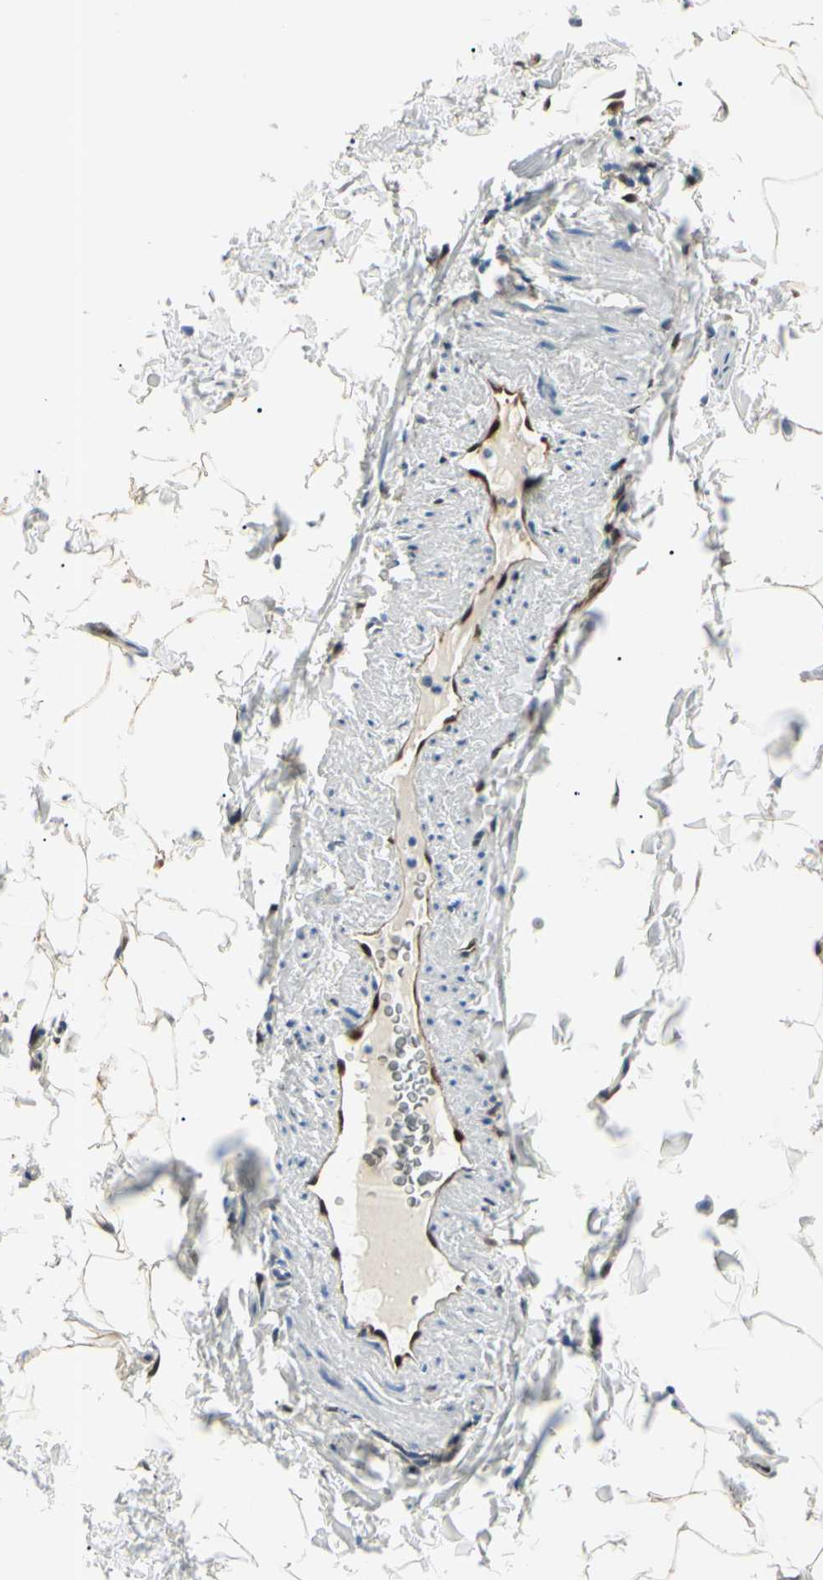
{"staining": {"intensity": "moderate", "quantity": ">75%", "location": "cytoplasmic/membranous,nuclear"}, "tissue": "adipose tissue", "cell_type": "Adipocytes", "image_type": "normal", "snomed": [{"axis": "morphology", "description": "Normal tissue, NOS"}, {"axis": "topography", "description": "Vascular tissue"}], "caption": "Protein analysis of unremarkable adipose tissue reveals moderate cytoplasmic/membranous,nuclear positivity in about >75% of adipocytes.", "gene": "AKR1C3", "patient": {"sex": "male", "age": 41}}